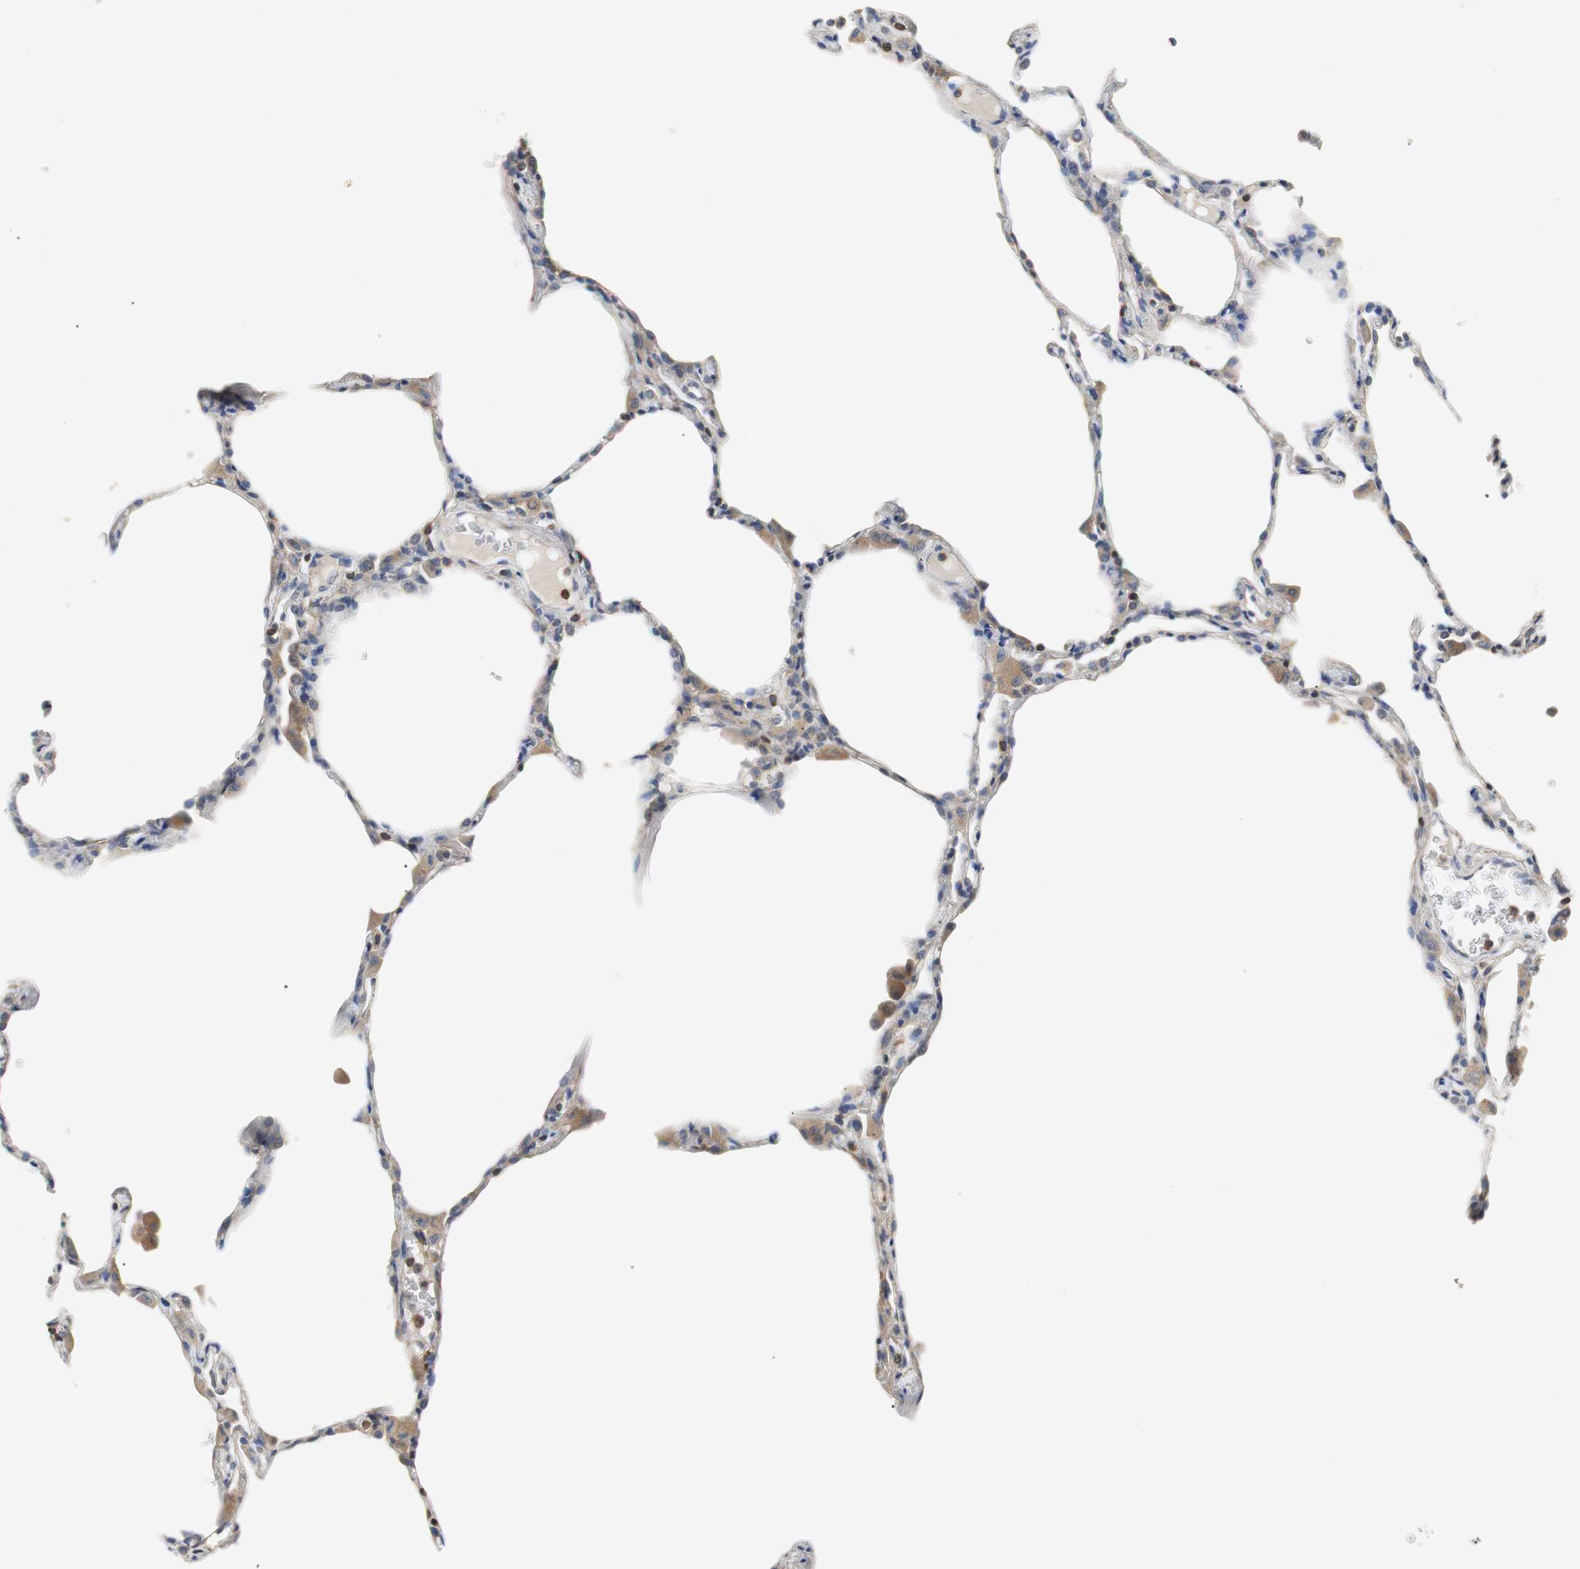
{"staining": {"intensity": "moderate", "quantity": "<25%", "location": "nuclear"}, "tissue": "lung", "cell_type": "Alveolar cells", "image_type": "normal", "snomed": [{"axis": "morphology", "description": "Normal tissue, NOS"}, {"axis": "topography", "description": "Lung"}], "caption": "About <25% of alveolar cells in normal lung exhibit moderate nuclear protein staining as visualized by brown immunohistochemical staining.", "gene": "TSC22D4", "patient": {"sex": "female", "age": 49}}